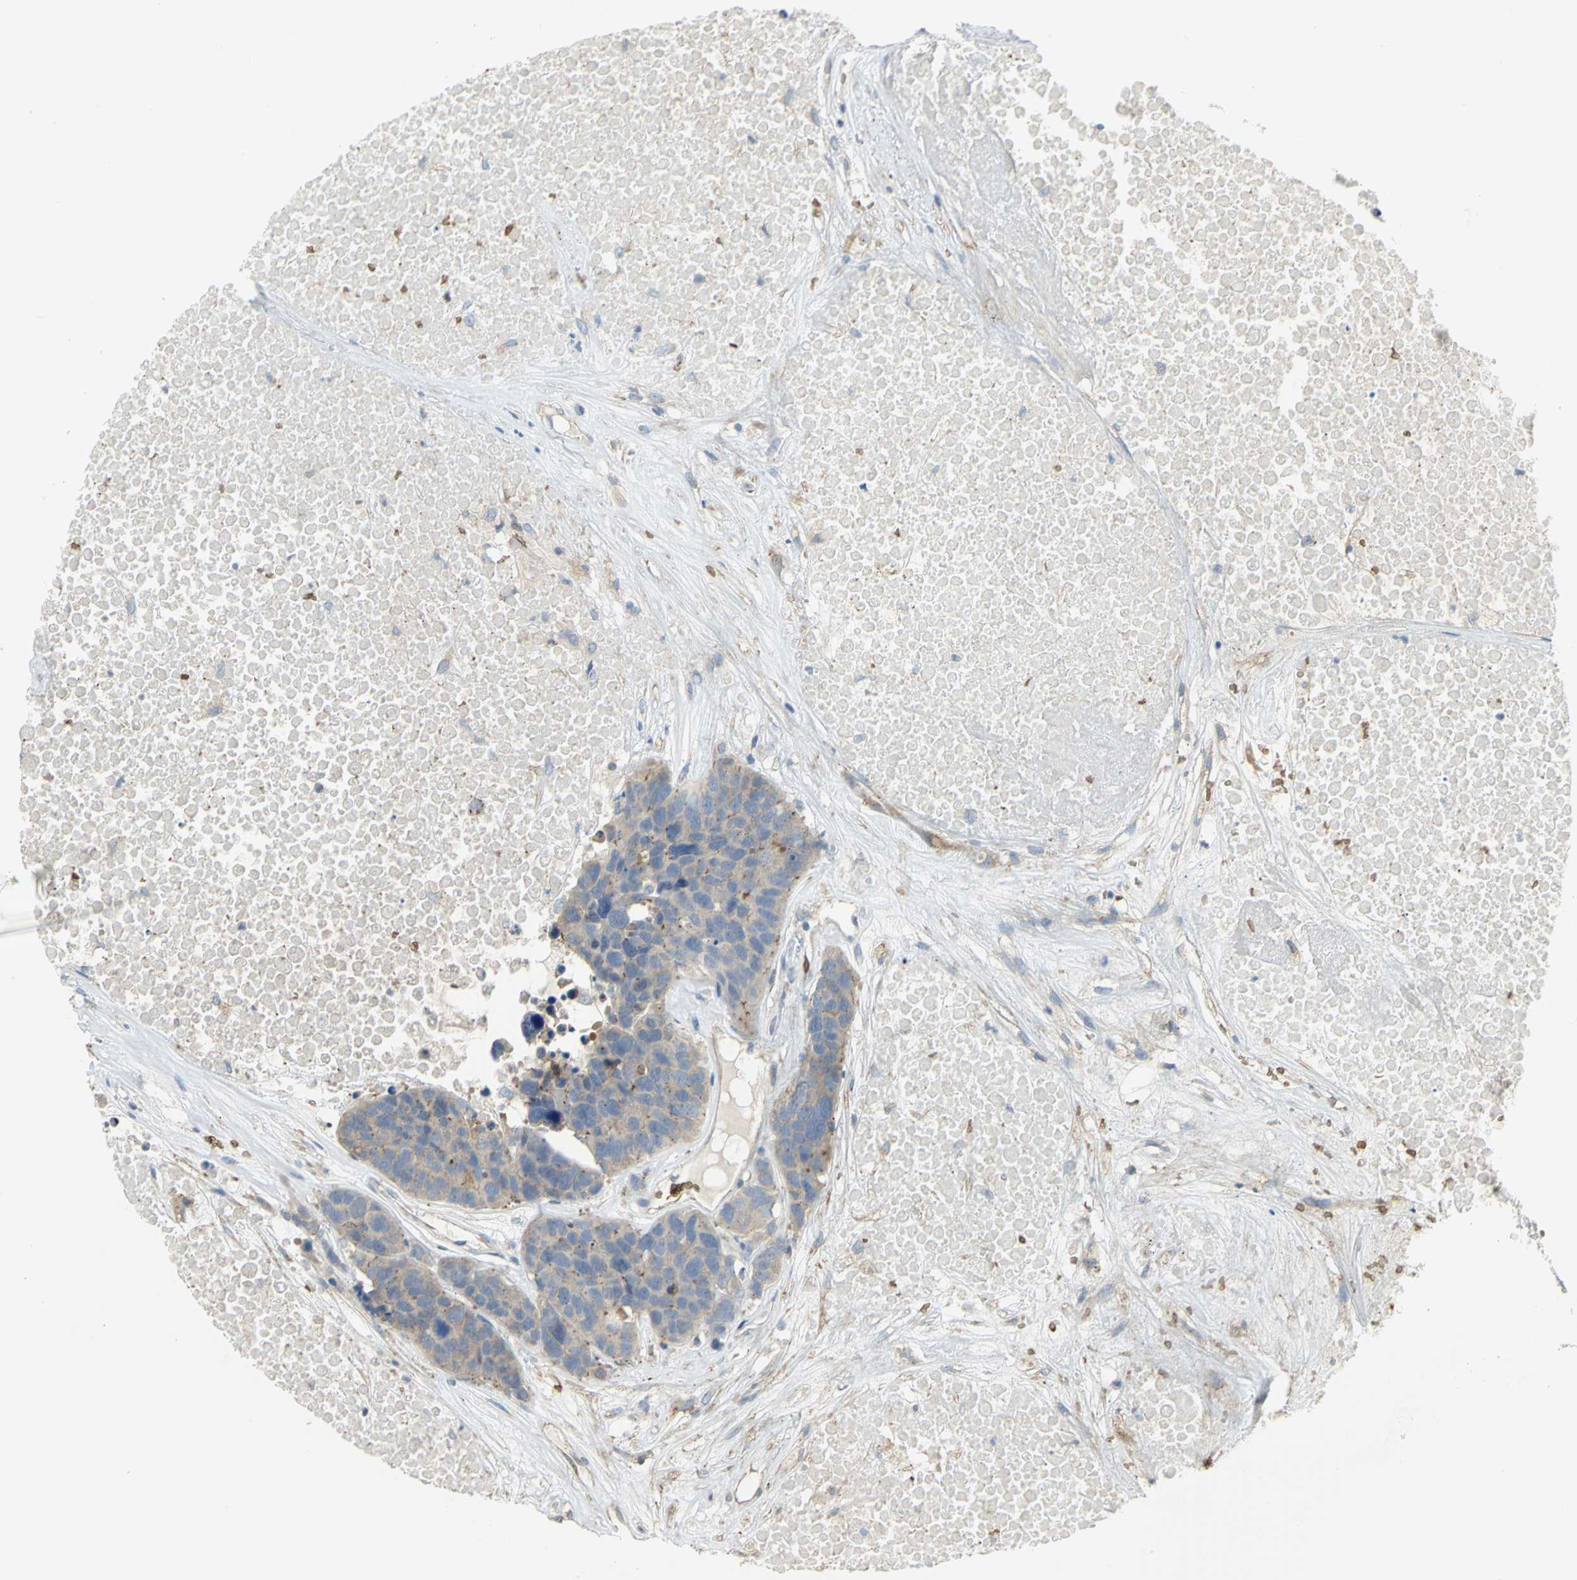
{"staining": {"intensity": "weak", "quantity": ">75%", "location": "cytoplasmic/membranous"}, "tissue": "carcinoid", "cell_type": "Tumor cells", "image_type": "cancer", "snomed": [{"axis": "morphology", "description": "Carcinoid, malignant, NOS"}, {"axis": "topography", "description": "Lung"}], "caption": "An immunohistochemistry micrograph of neoplastic tissue is shown. Protein staining in brown highlights weak cytoplasmic/membranous positivity in carcinoid within tumor cells.", "gene": "ANK1", "patient": {"sex": "male", "age": 60}}